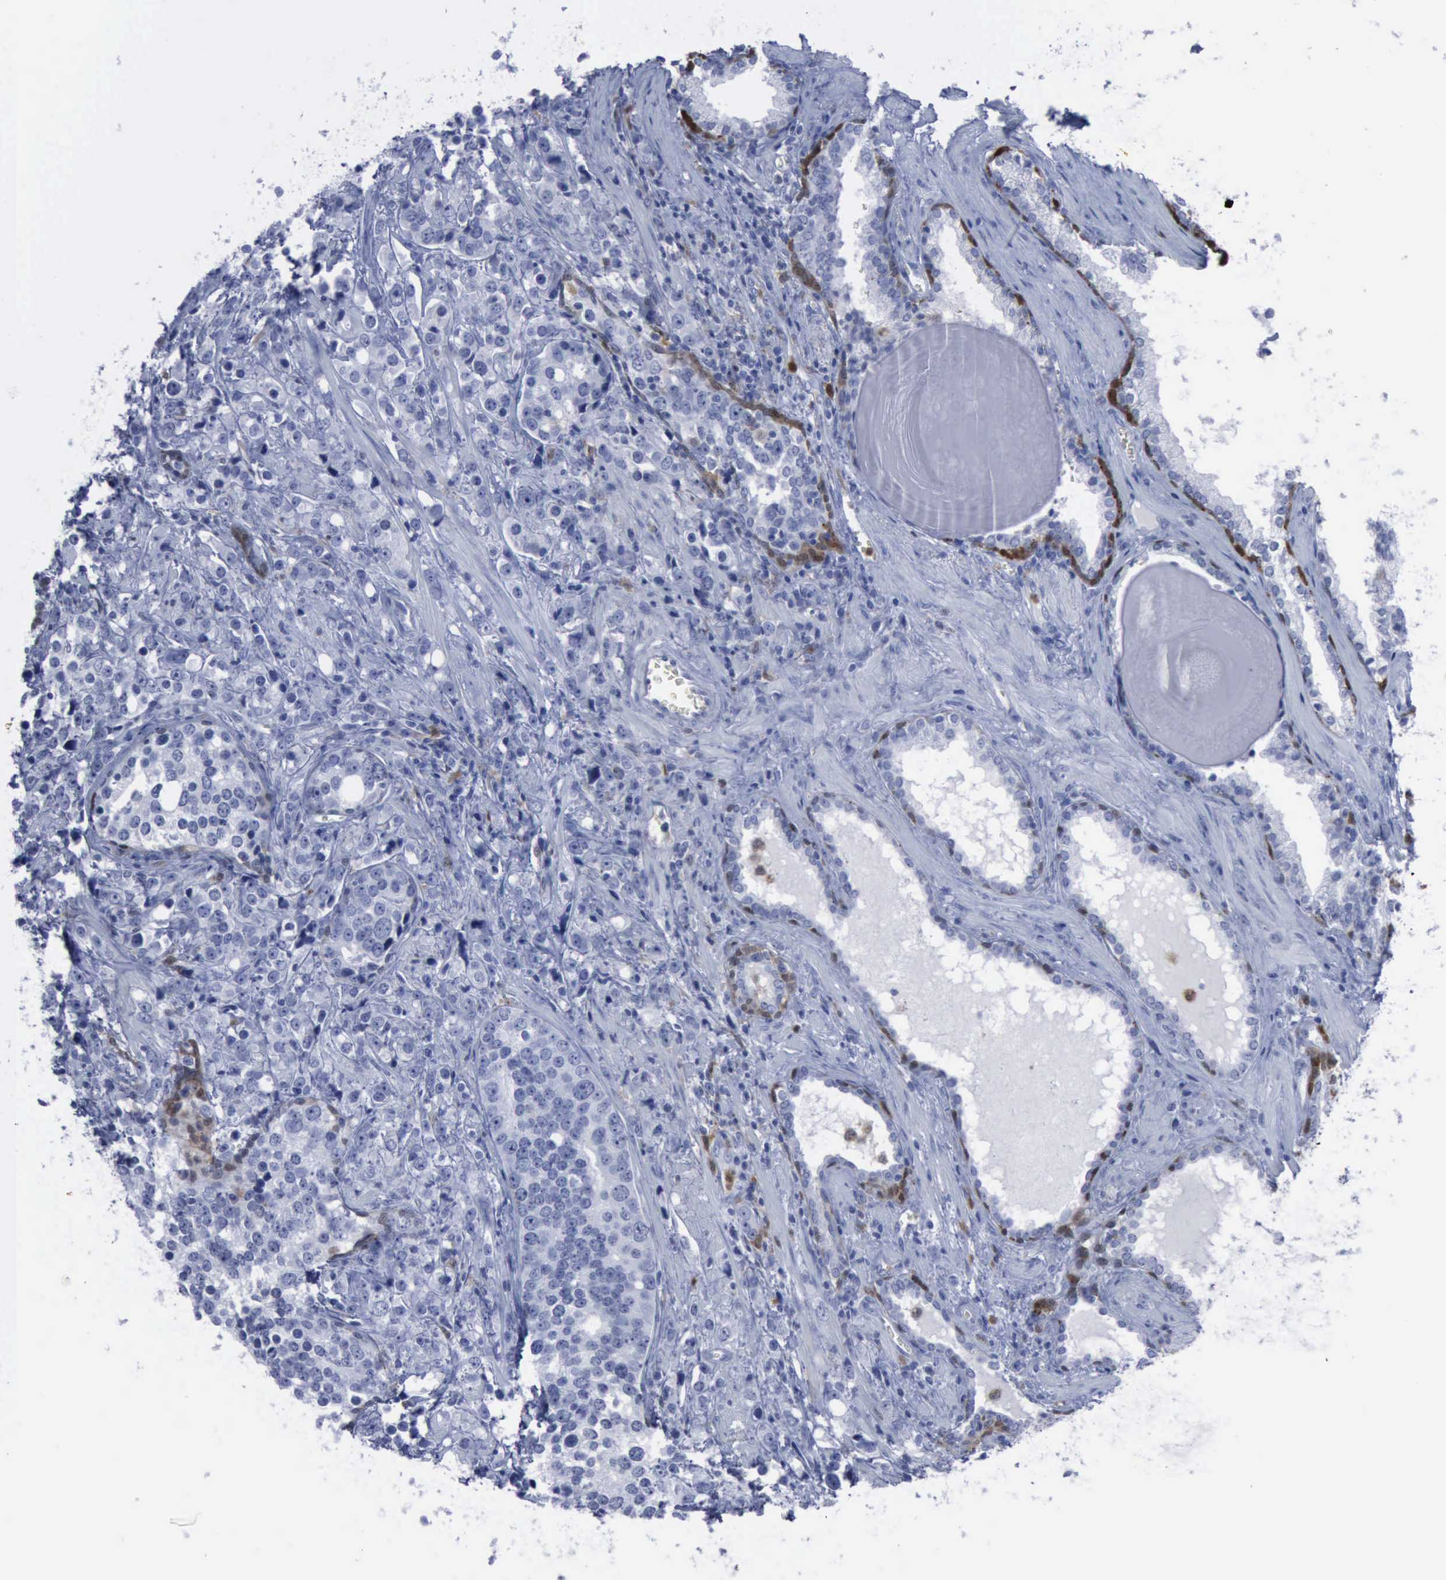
{"staining": {"intensity": "negative", "quantity": "none", "location": "none"}, "tissue": "prostate cancer", "cell_type": "Tumor cells", "image_type": "cancer", "snomed": [{"axis": "morphology", "description": "Adenocarcinoma, High grade"}, {"axis": "topography", "description": "Prostate"}], "caption": "This histopathology image is of prostate cancer (high-grade adenocarcinoma) stained with immunohistochemistry to label a protein in brown with the nuclei are counter-stained blue. There is no expression in tumor cells.", "gene": "CSTA", "patient": {"sex": "male", "age": 71}}